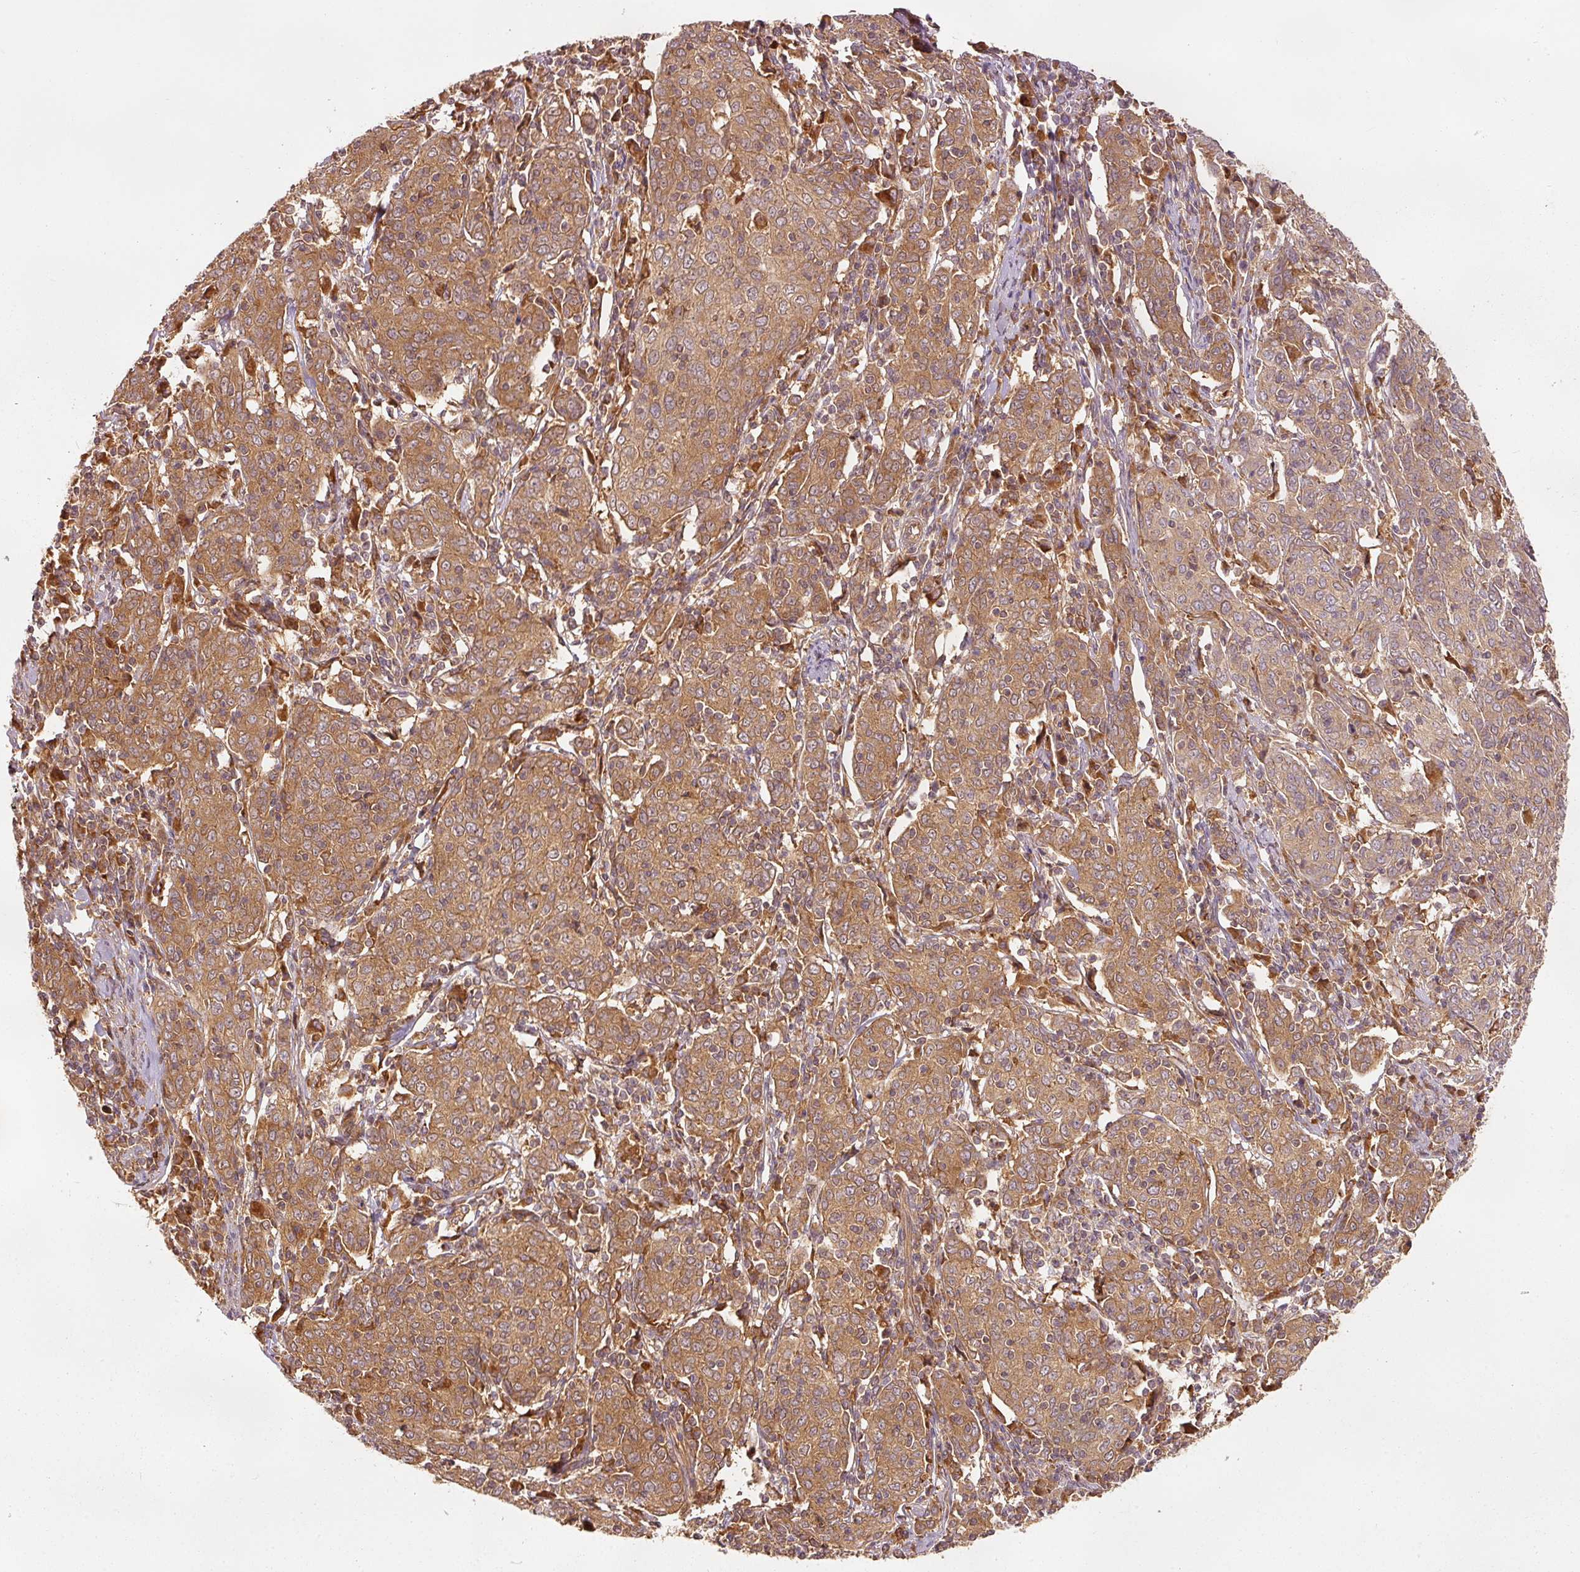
{"staining": {"intensity": "moderate", "quantity": ">75%", "location": "cytoplasmic/membranous"}, "tissue": "cervical cancer", "cell_type": "Tumor cells", "image_type": "cancer", "snomed": [{"axis": "morphology", "description": "Squamous cell carcinoma, NOS"}, {"axis": "topography", "description": "Cervix"}], "caption": "This is an image of IHC staining of squamous cell carcinoma (cervical), which shows moderate expression in the cytoplasmic/membranous of tumor cells.", "gene": "EIF3B", "patient": {"sex": "female", "age": 67}}